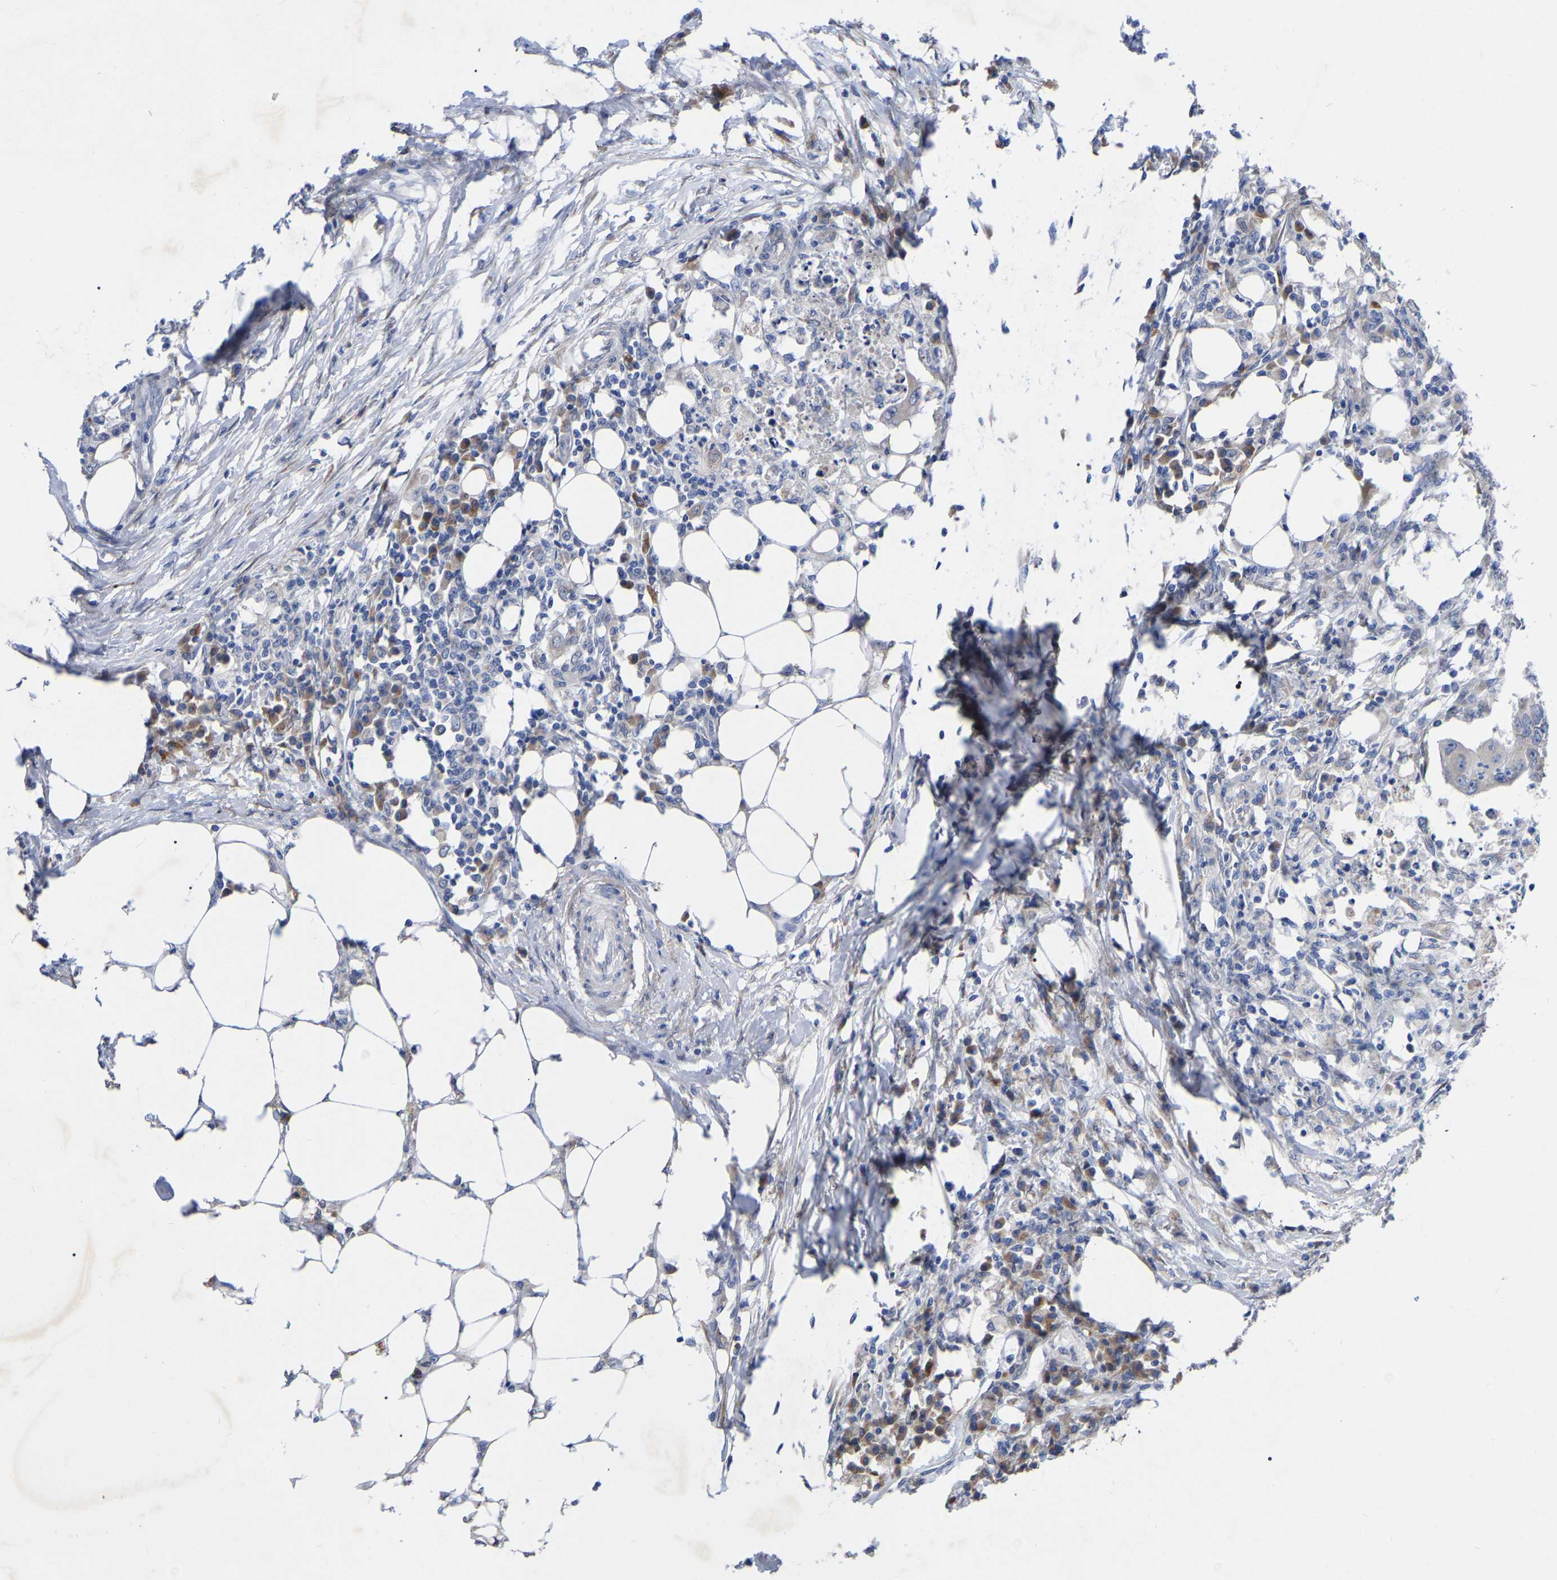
{"staining": {"intensity": "negative", "quantity": "none", "location": "none"}, "tissue": "colorectal cancer", "cell_type": "Tumor cells", "image_type": "cancer", "snomed": [{"axis": "morphology", "description": "Adenocarcinoma, NOS"}, {"axis": "topography", "description": "Colon"}], "caption": "Immunohistochemistry (IHC) image of neoplastic tissue: human adenocarcinoma (colorectal) stained with DAB exhibits no significant protein expression in tumor cells.", "gene": "STRIP2", "patient": {"sex": "male", "age": 71}}